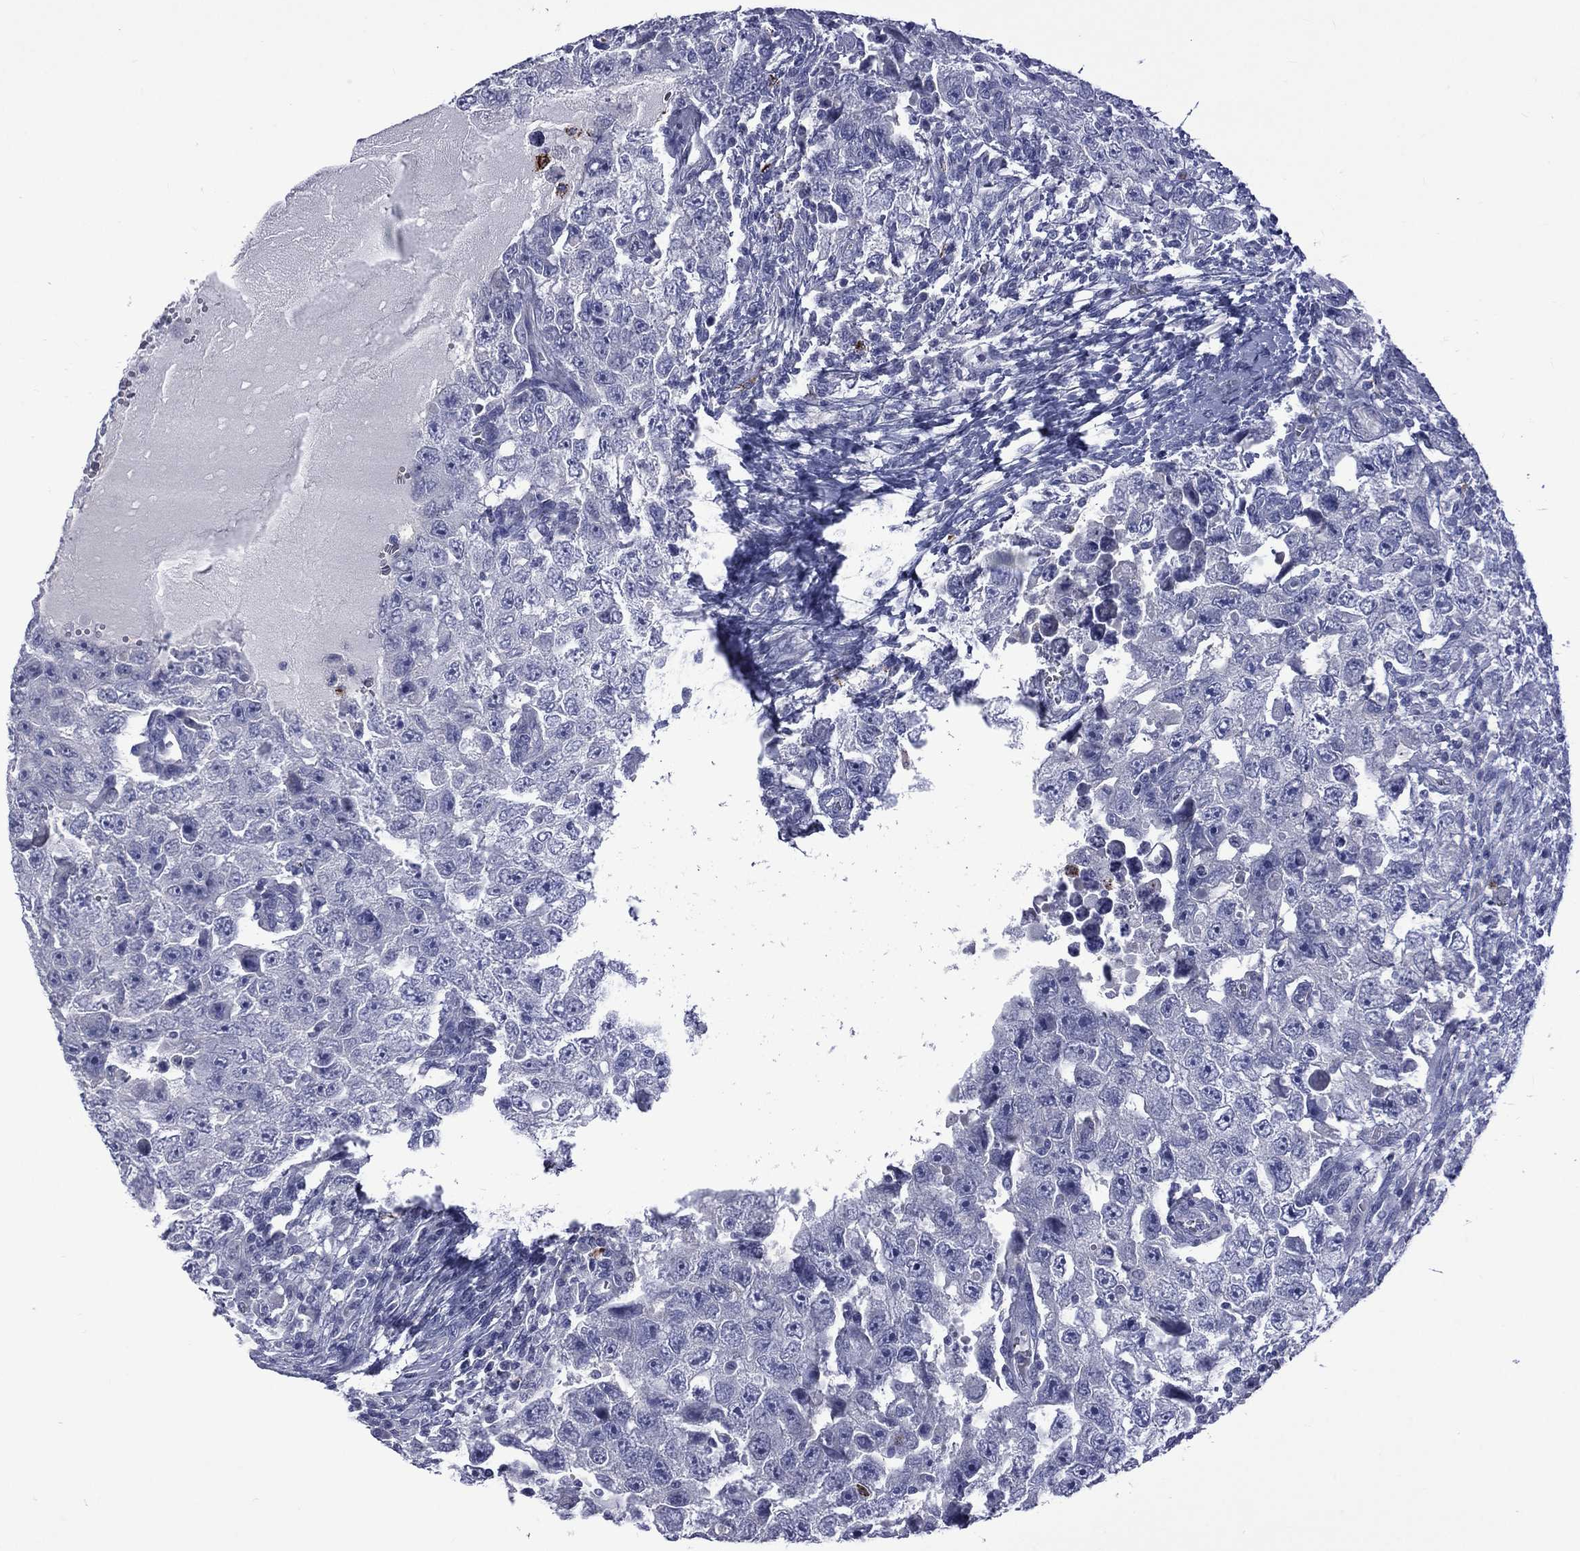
{"staining": {"intensity": "negative", "quantity": "none", "location": "none"}, "tissue": "testis cancer", "cell_type": "Tumor cells", "image_type": "cancer", "snomed": [{"axis": "morphology", "description": "Carcinoma, Embryonal, NOS"}, {"axis": "topography", "description": "Testis"}], "caption": "Embryonal carcinoma (testis) stained for a protein using immunohistochemistry displays no staining tumor cells.", "gene": "ELANE", "patient": {"sex": "male", "age": 26}}